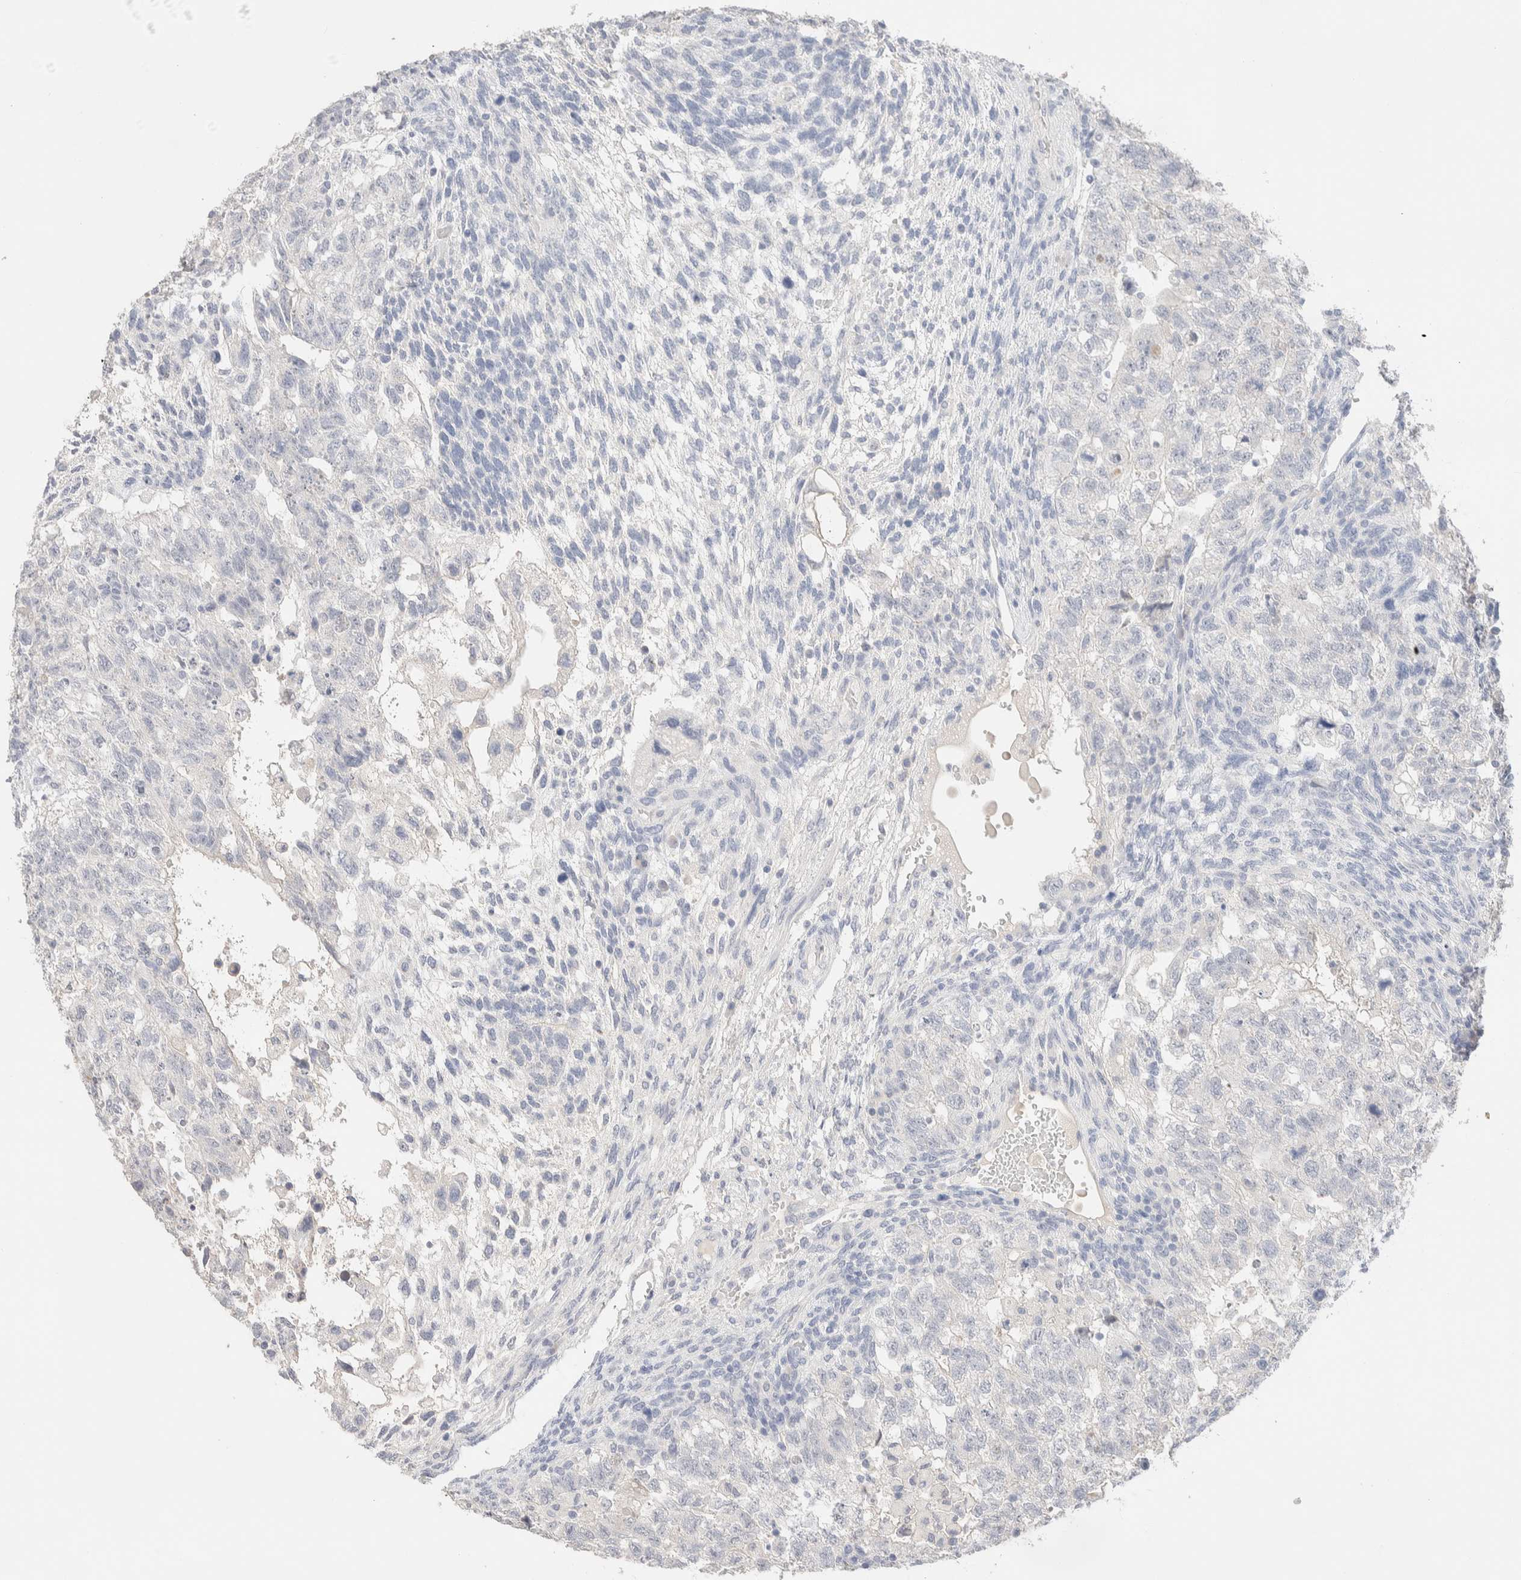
{"staining": {"intensity": "negative", "quantity": "none", "location": "none"}, "tissue": "testis cancer", "cell_type": "Tumor cells", "image_type": "cancer", "snomed": [{"axis": "morphology", "description": "Carcinoma, Embryonal, NOS"}, {"axis": "topography", "description": "Testis"}], "caption": "Immunohistochemistry photomicrograph of human testis cancer (embryonal carcinoma) stained for a protein (brown), which displays no staining in tumor cells.", "gene": "RIDA", "patient": {"sex": "male", "age": 36}}